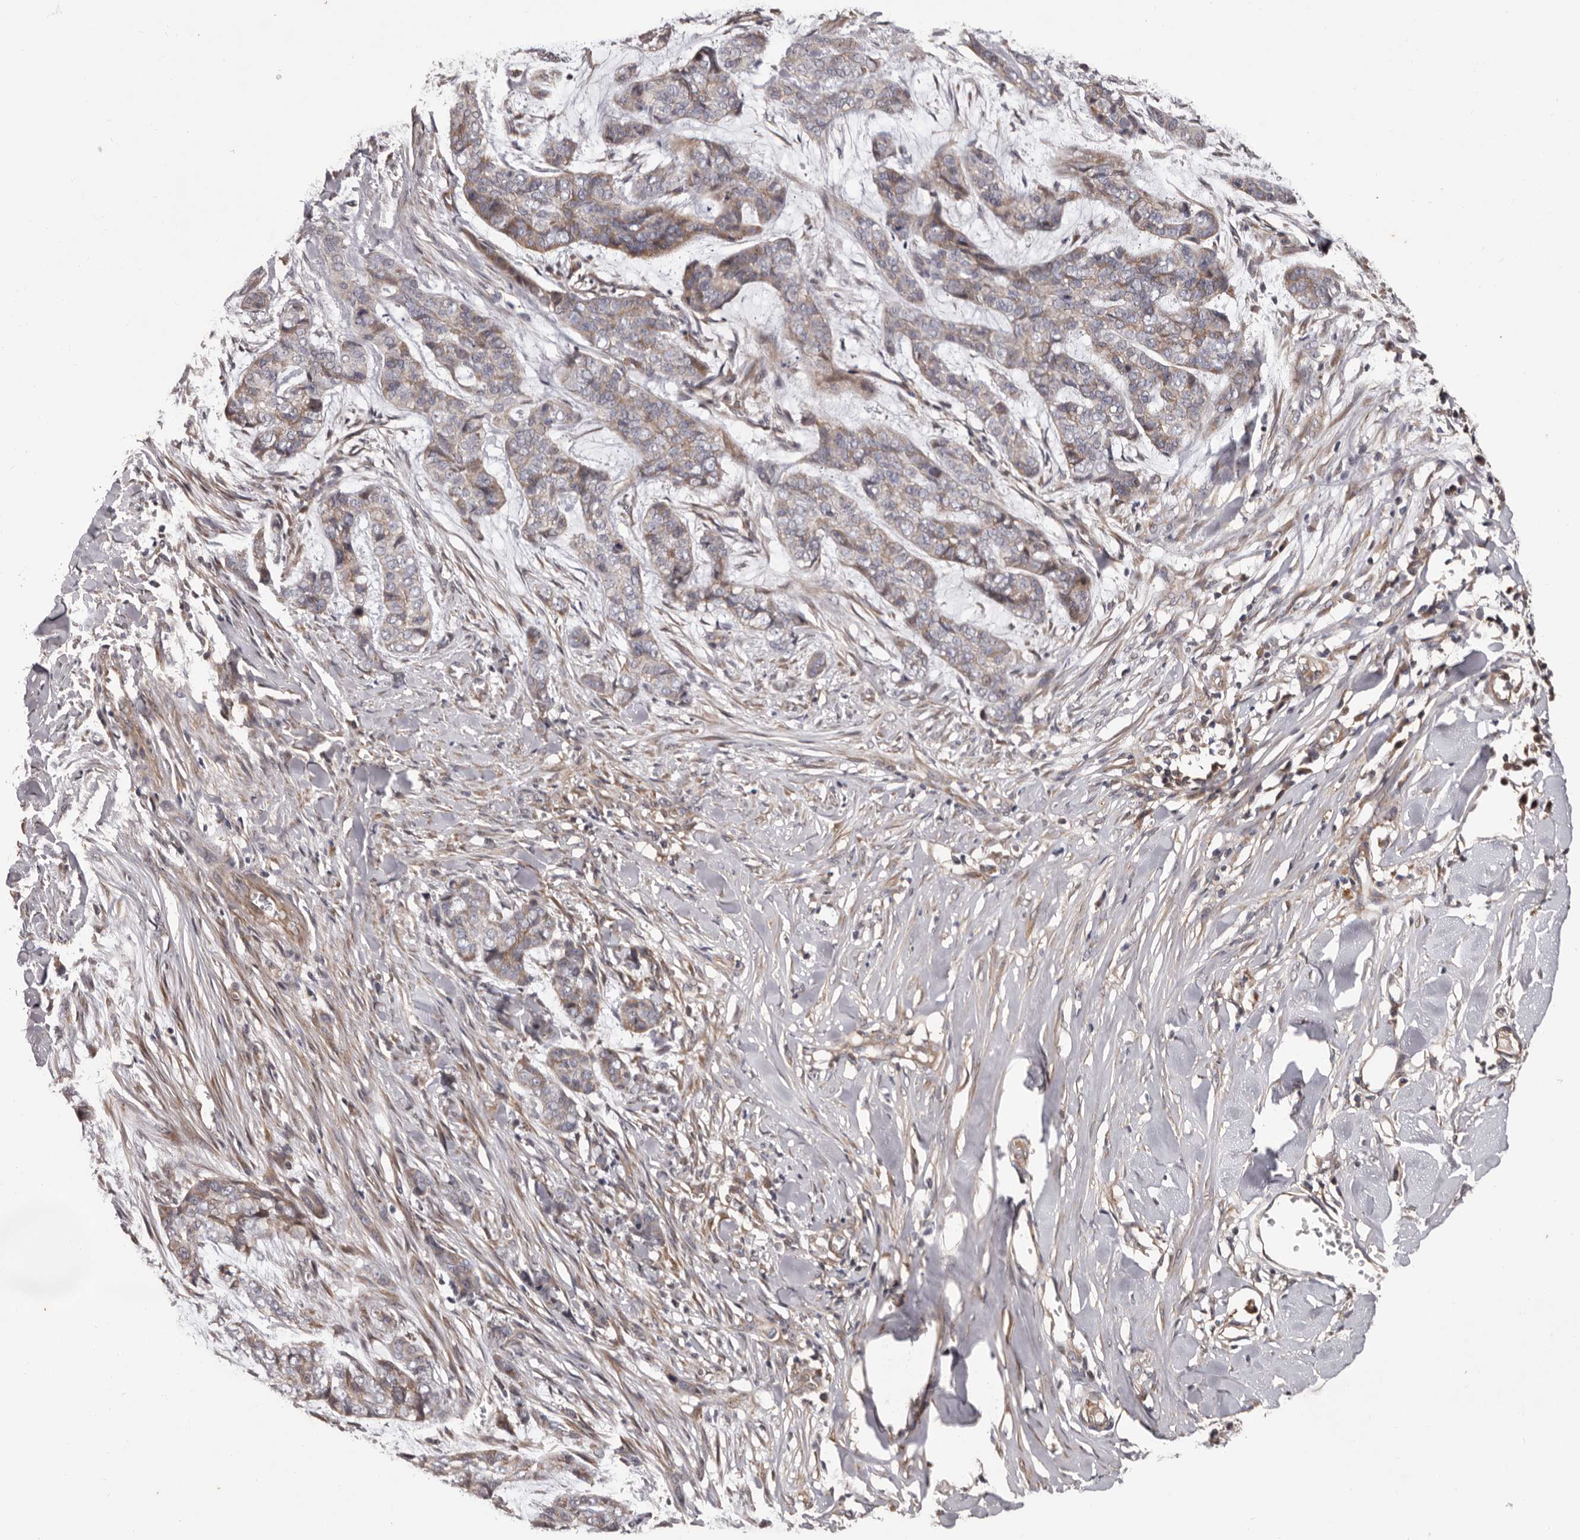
{"staining": {"intensity": "weak", "quantity": ">75%", "location": "cytoplasmic/membranous"}, "tissue": "skin cancer", "cell_type": "Tumor cells", "image_type": "cancer", "snomed": [{"axis": "morphology", "description": "Basal cell carcinoma"}, {"axis": "topography", "description": "Skin"}], "caption": "Skin basal cell carcinoma tissue displays weak cytoplasmic/membranous staining in approximately >75% of tumor cells, visualized by immunohistochemistry.", "gene": "PRKD1", "patient": {"sex": "female", "age": 64}}